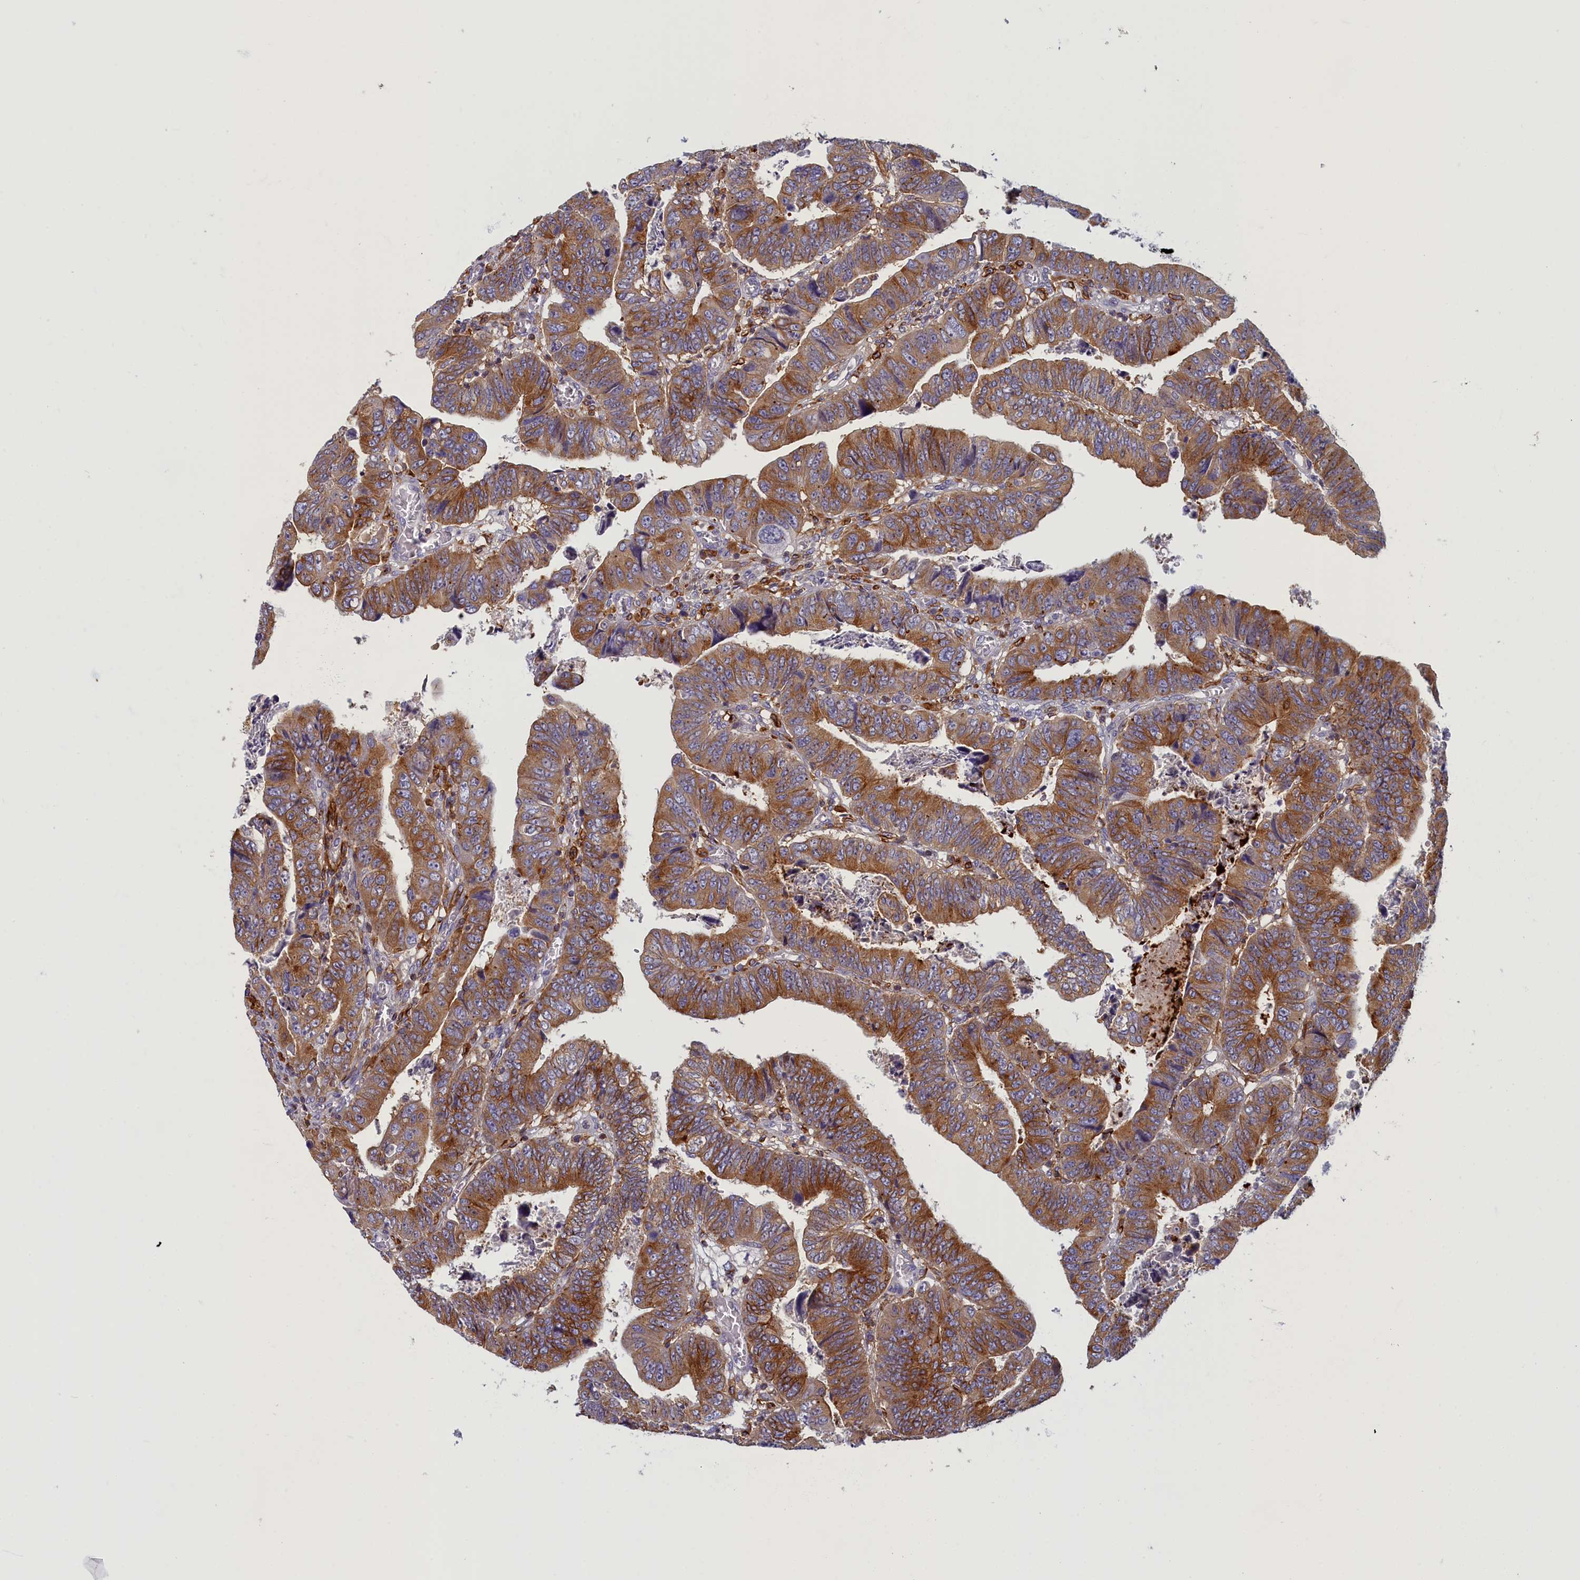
{"staining": {"intensity": "strong", "quantity": ">75%", "location": "cytoplasmic/membranous"}, "tissue": "colorectal cancer", "cell_type": "Tumor cells", "image_type": "cancer", "snomed": [{"axis": "morphology", "description": "Normal tissue, NOS"}, {"axis": "morphology", "description": "Adenocarcinoma, NOS"}, {"axis": "topography", "description": "Rectum"}], "caption": "Immunohistochemical staining of colorectal cancer demonstrates high levels of strong cytoplasmic/membranous staining in approximately >75% of tumor cells.", "gene": "NOL10", "patient": {"sex": "female", "age": 65}}